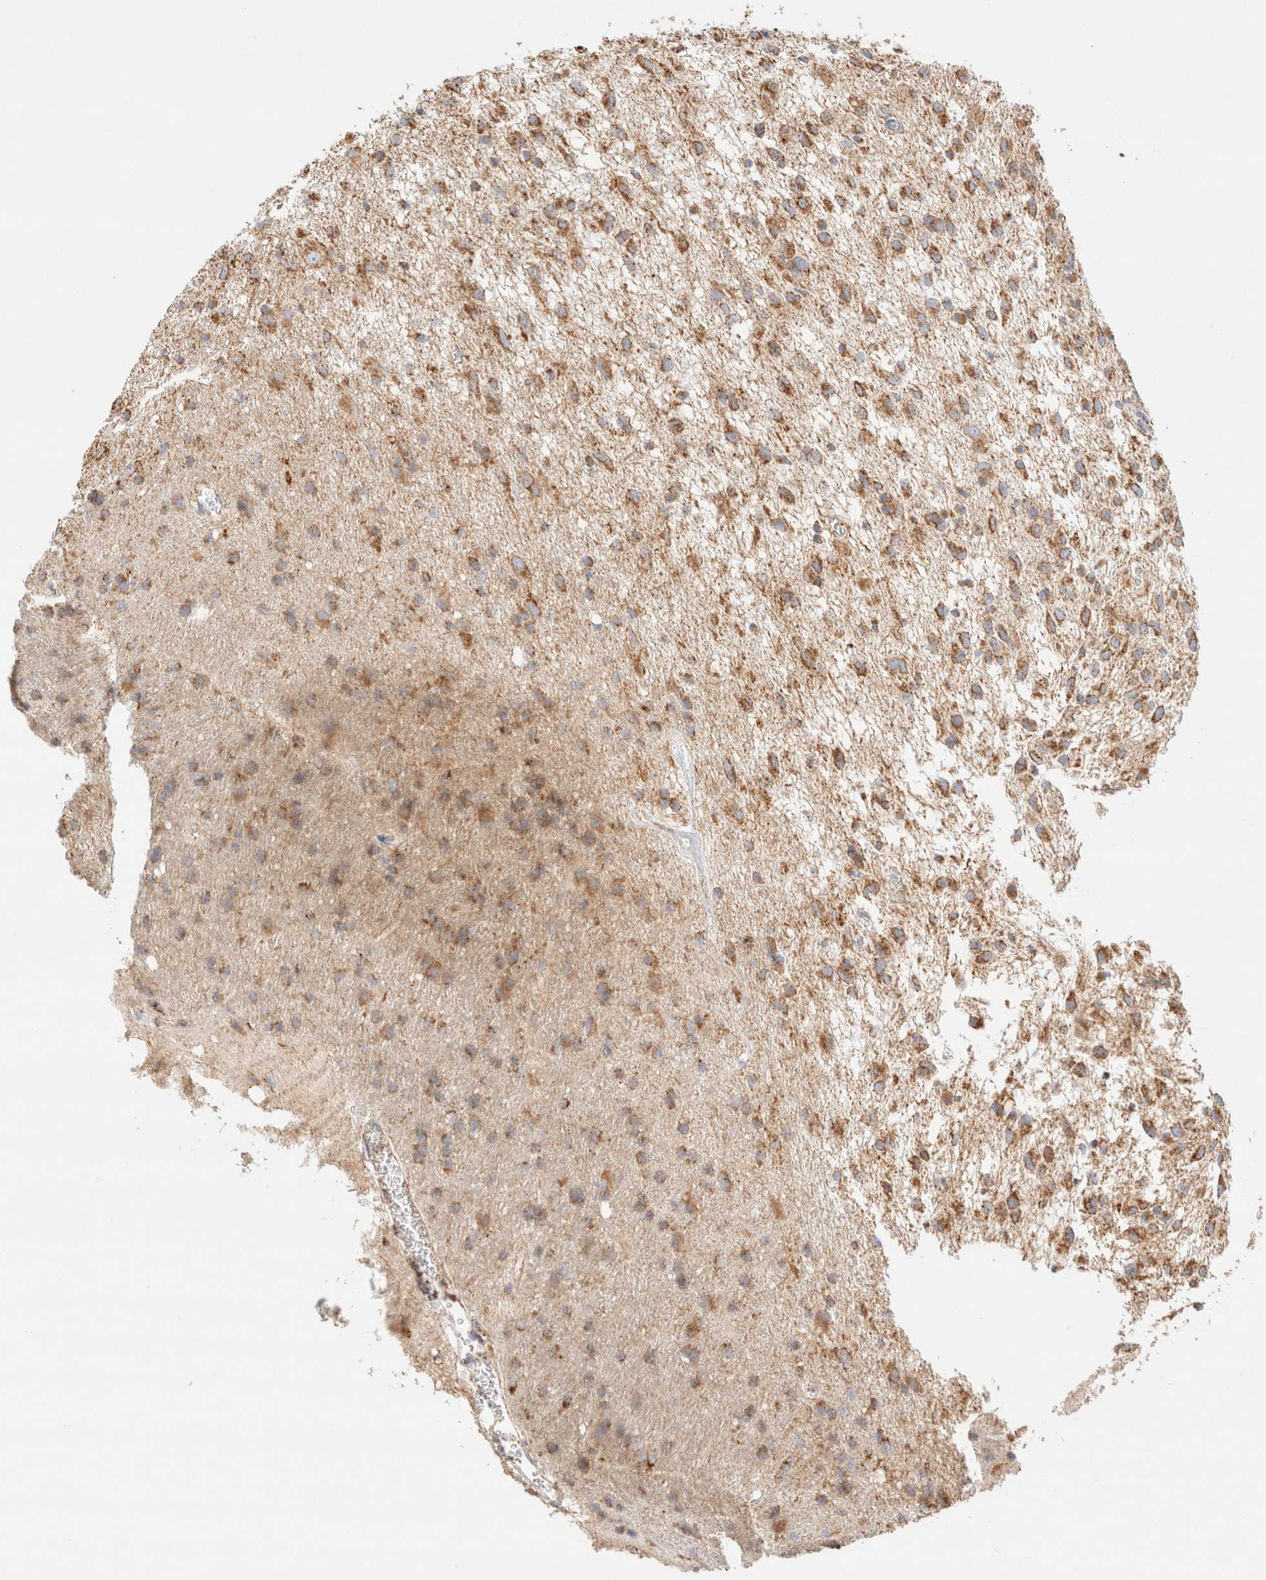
{"staining": {"intensity": "moderate", "quantity": ">75%", "location": "cytoplasmic/membranous"}, "tissue": "glioma", "cell_type": "Tumor cells", "image_type": "cancer", "snomed": [{"axis": "morphology", "description": "Glioma, malignant, Low grade"}, {"axis": "topography", "description": "Brain"}], "caption": "High-magnification brightfield microscopy of low-grade glioma (malignant) stained with DAB (brown) and counterstained with hematoxylin (blue). tumor cells exhibit moderate cytoplasmic/membranous positivity is identified in approximately>75% of cells. (DAB = brown stain, brightfield microscopy at high magnification).", "gene": "PHB2", "patient": {"sex": "male", "age": 77}}